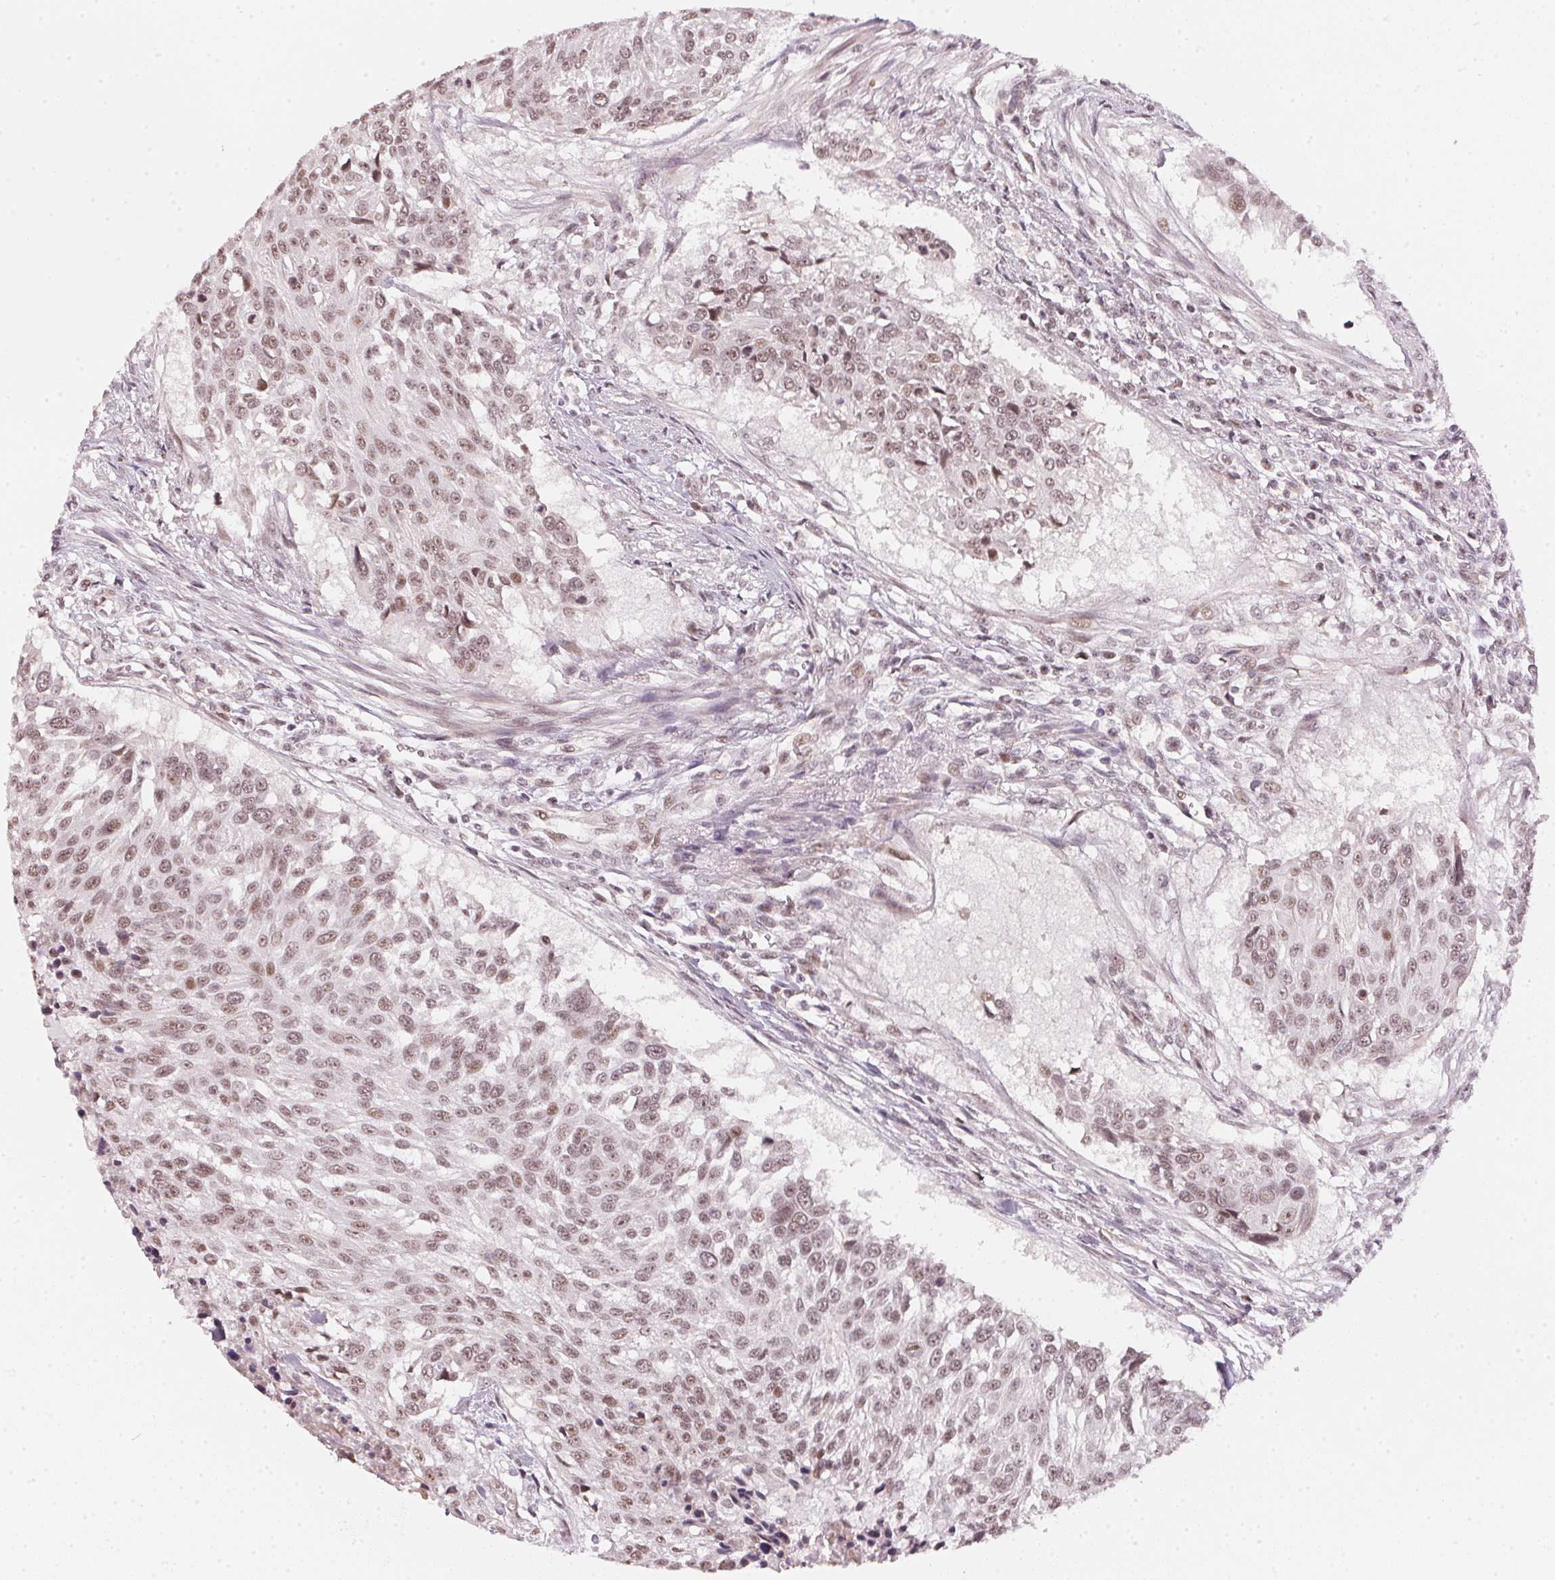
{"staining": {"intensity": "moderate", "quantity": ">75%", "location": "nuclear"}, "tissue": "urothelial cancer", "cell_type": "Tumor cells", "image_type": "cancer", "snomed": [{"axis": "morphology", "description": "Urothelial carcinoma, NOS"}, {"axis": "topography", "description": "Urinary bladder"}], "caption": "Immunohistochemical staining of urothelial cancer exhibits moderate nuclear protein expression in approximately >75% of tumor cells.", "gene": "KAT6A", "patient": {"sex": "male", "age": 55}}